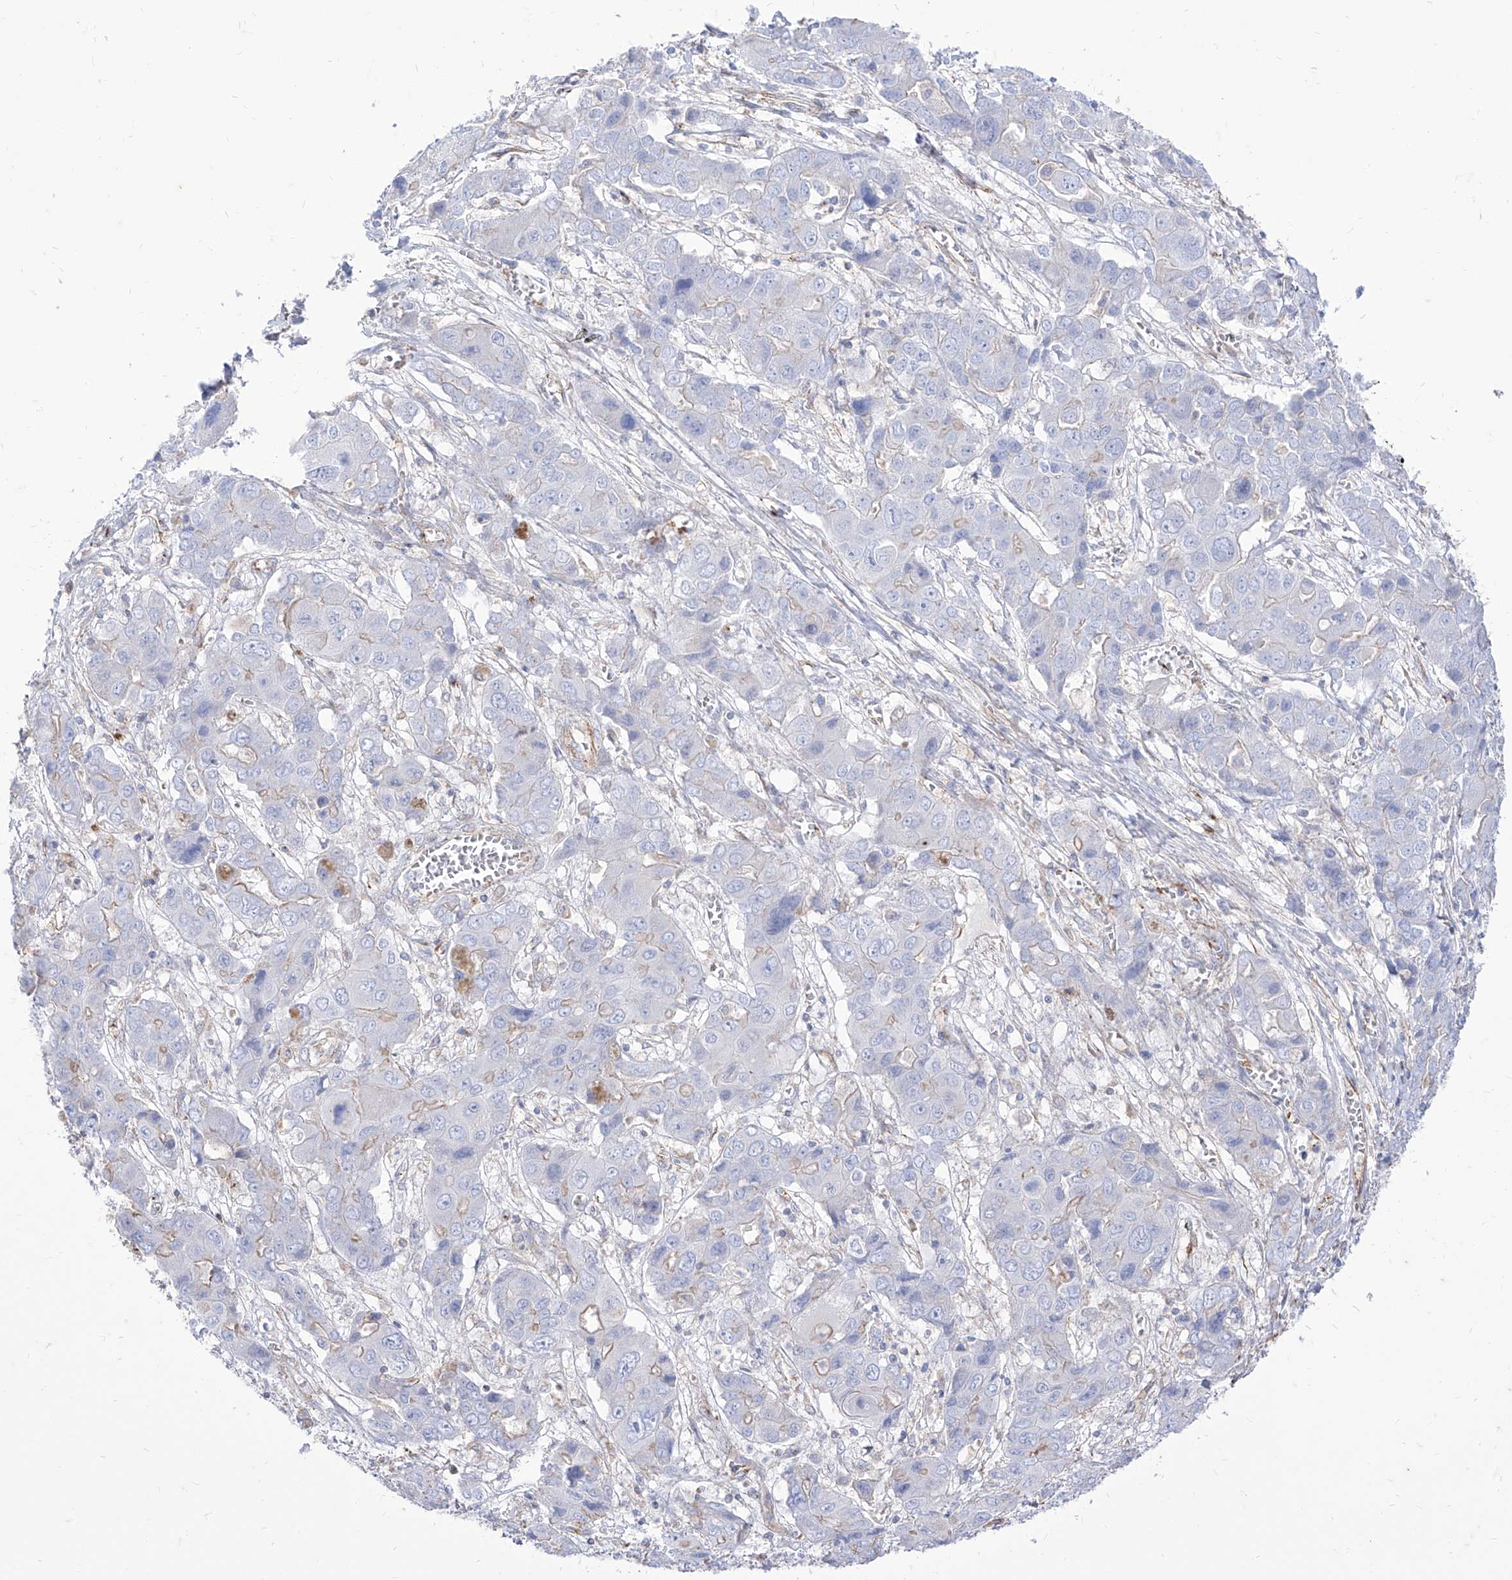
{"staining": {"intensity": "negative", "quantity": "none", "location": "none"}, "tissue": "liver cancer", "cell_type": "Tumor cells", "image_type": "cancer", "snomed": [{"axis": "morphology", "description": "Cholangiocarcinoma"}, {"axis": "topography", "description": "Liver"}], "caption": "Human liver cancer (cholangiocarcinoma) stained for a protein using immunohistochemistry demonstrates no positivity in tumor cells.", "gene": "C1orf74", "patient": {"sex": "male", "age": 67}}